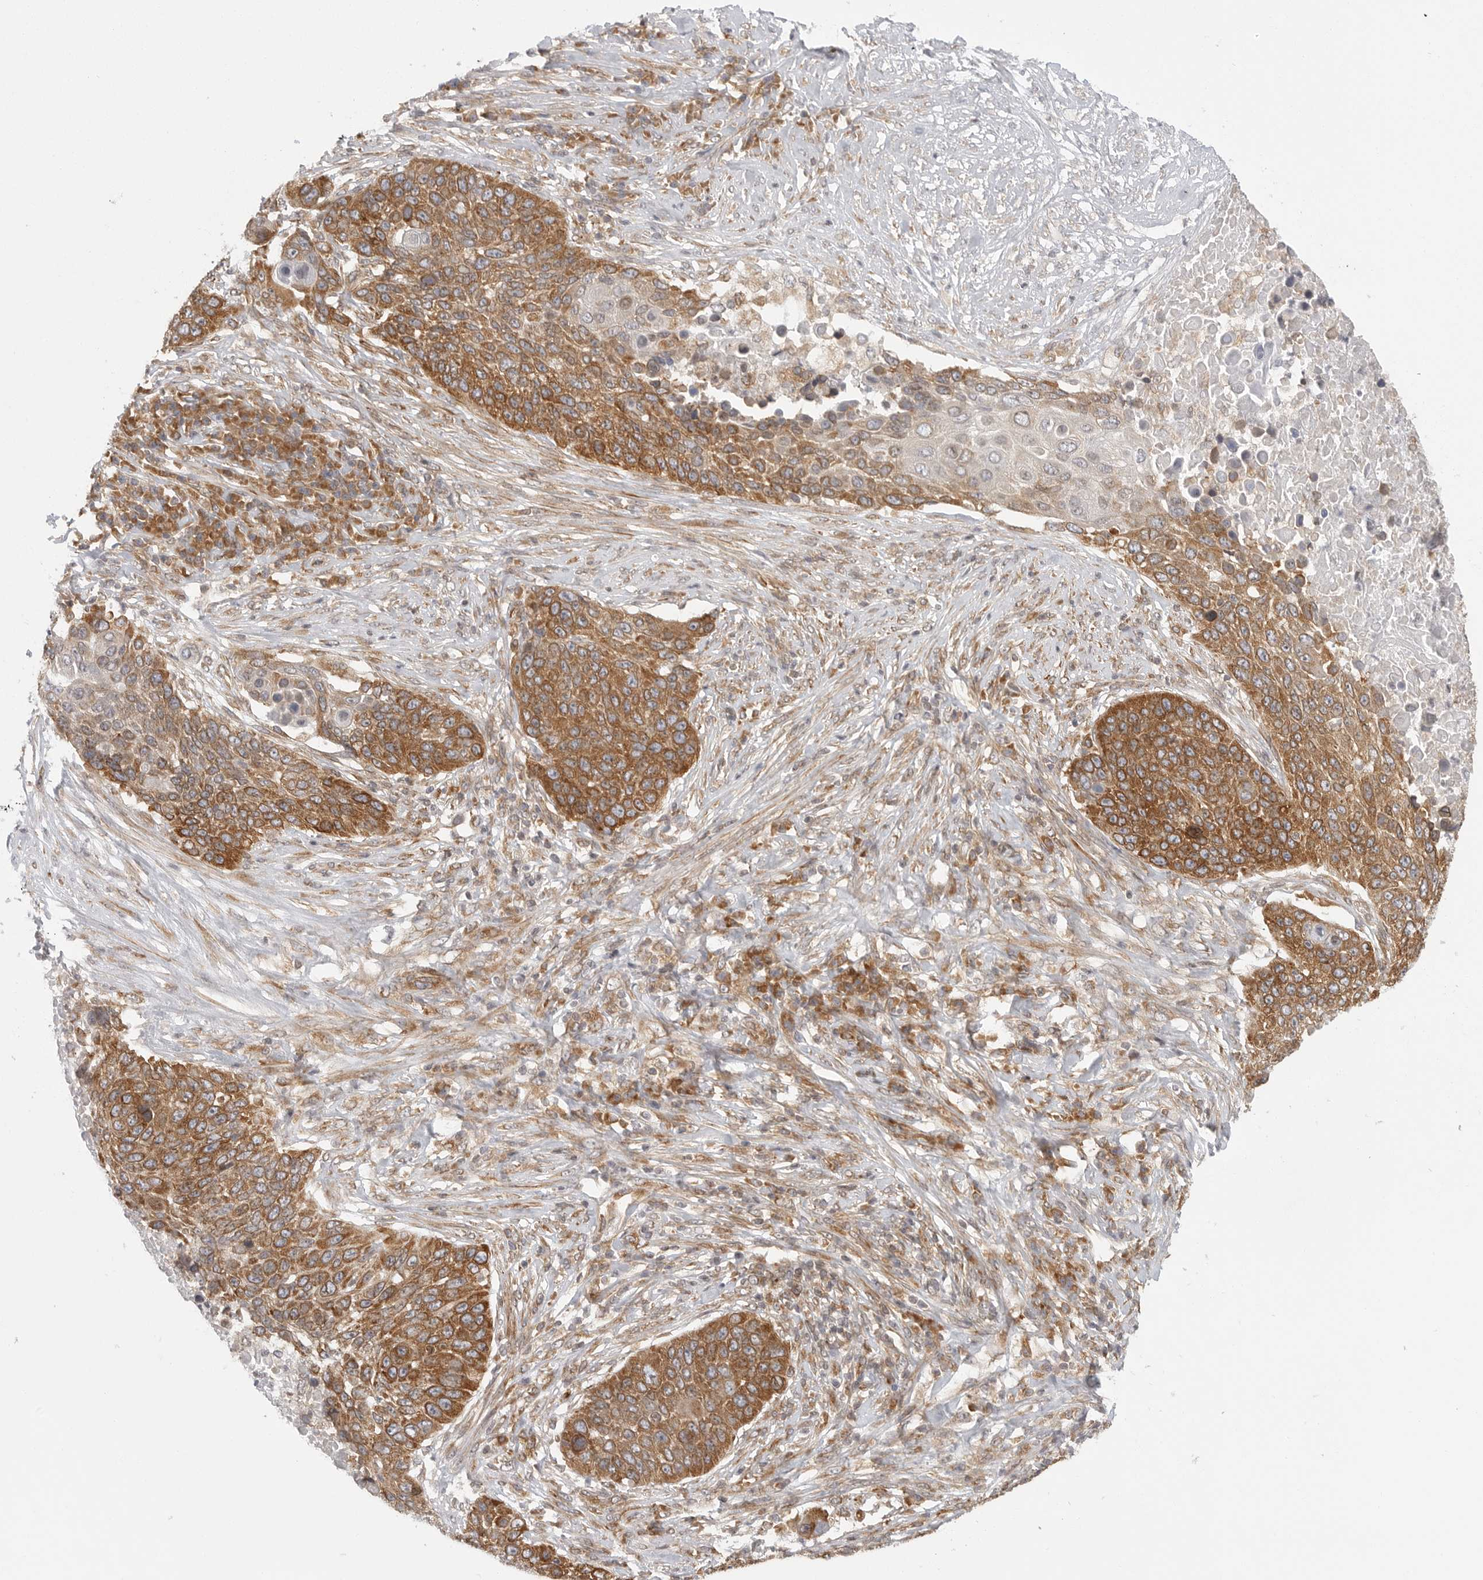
{"staining": {"intensity": "moderate", "quantity": ">75%", "location": "cytoplasmic/membranous"}, "tissue": "lung cancer", "cell_type": "Tumor cells", "image_type": "cancer", "snomed": [{"axis": "morphology", "description": "Squamous cell carcinoma, NOS"}, {"axis": "topography", "description": "Lung"}], "caption": "Brown immunohistochemical staining in human lung squamous cell carcinoma shows moderate cytoplasmic/membranous expression in about >75% of tumor cells.", "gene": "CERS2", "patient": {"sex": "male", "age": 66}}